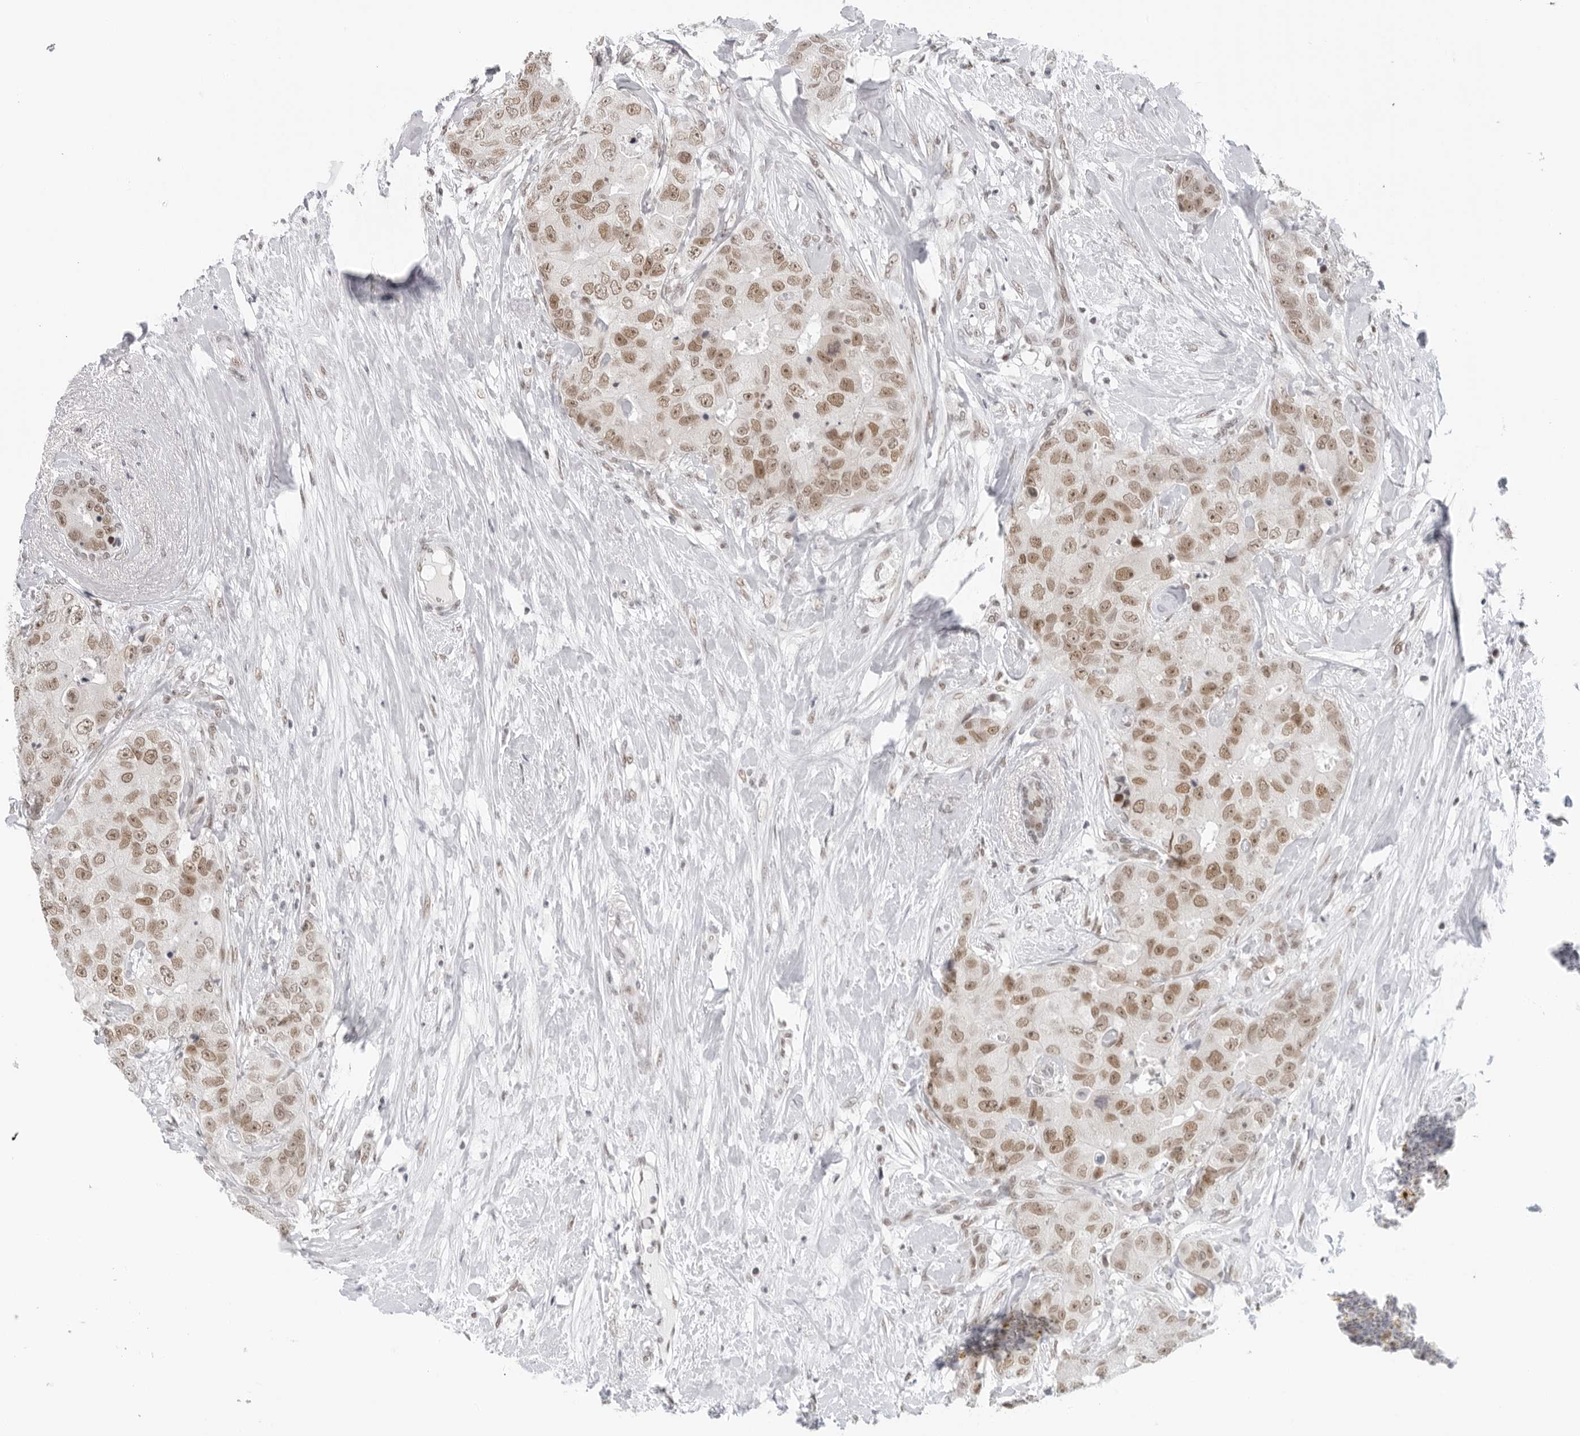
{"staining": {"intensity": "moderate", "quantity": ">75%", "location": "nuclear"}, "tissue": "breast cancer", "cell_type": "Tumor cells", "image_type": "cancer", "snomed": [{"axis": "morphology", "description": "Duct carcinoma"}, {"axis": "topography", "description": "Breast"}], "caption": "A micrograph showing moderate nuclear expression in approximately >75% of tumor cells in breast cancer, as visualized by brown immunohistochemical staining.", "gene": "FOXK2", "patient": {"sex": "female", "age": 62}}